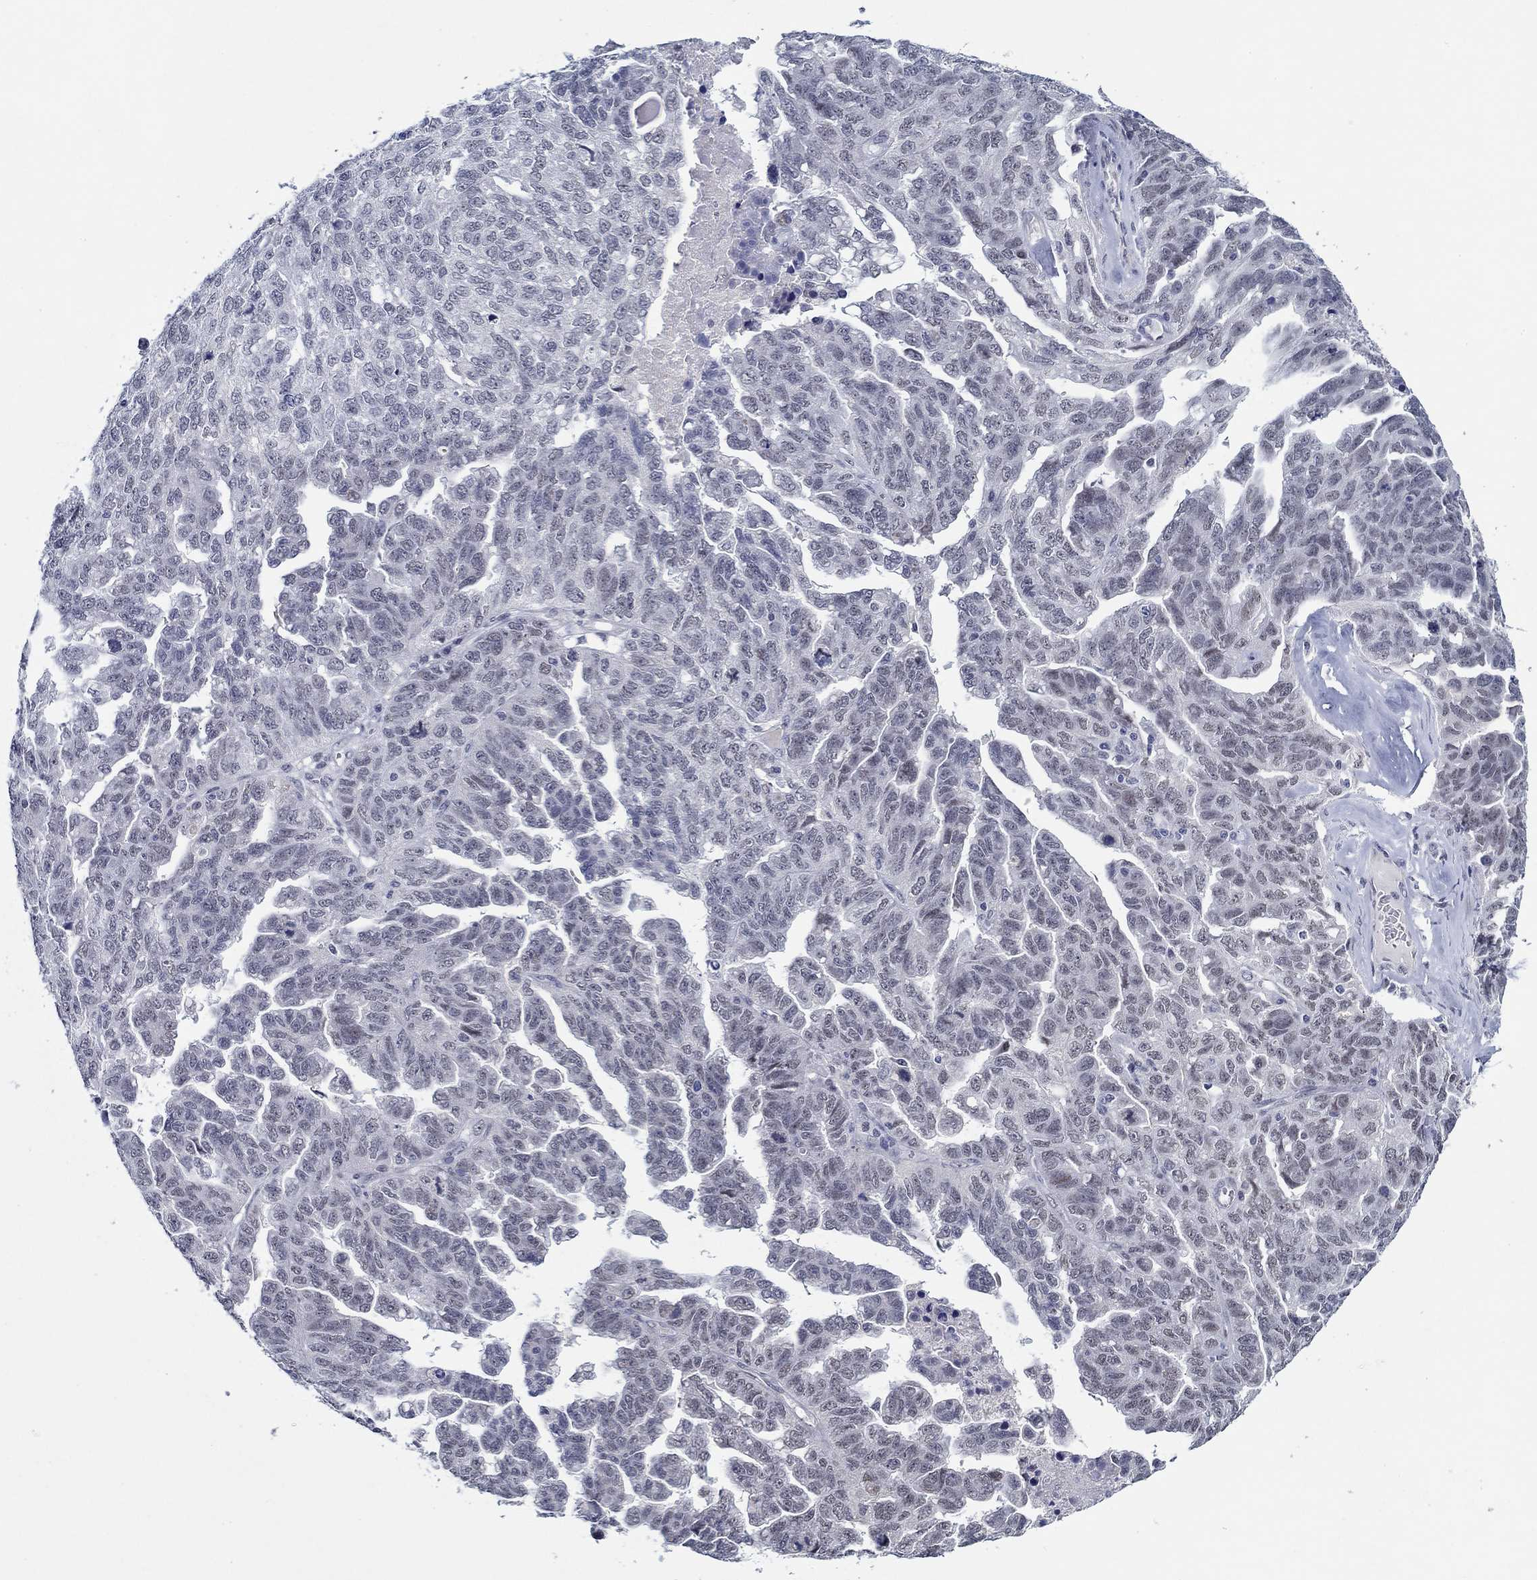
{"staining": {"intensity": "negative", "quantity": "none", "location": "none"}, "tissue": "ovarian cancer", "cell_type": "Tumor cells", "image_type": "cancer", "snomed": [{"axis": "morphology", "description": "Cystadenocarcinoma, serous, NOS"}, {"axis": "topography", "description": "Ovary"}], "caption": "This is an immunohistochemistry micrograph of human ovarian cancer. There is no staining in tumor cells.", "gene": "SLC34A1", "patient": {"sex": "female", "age": 71}}